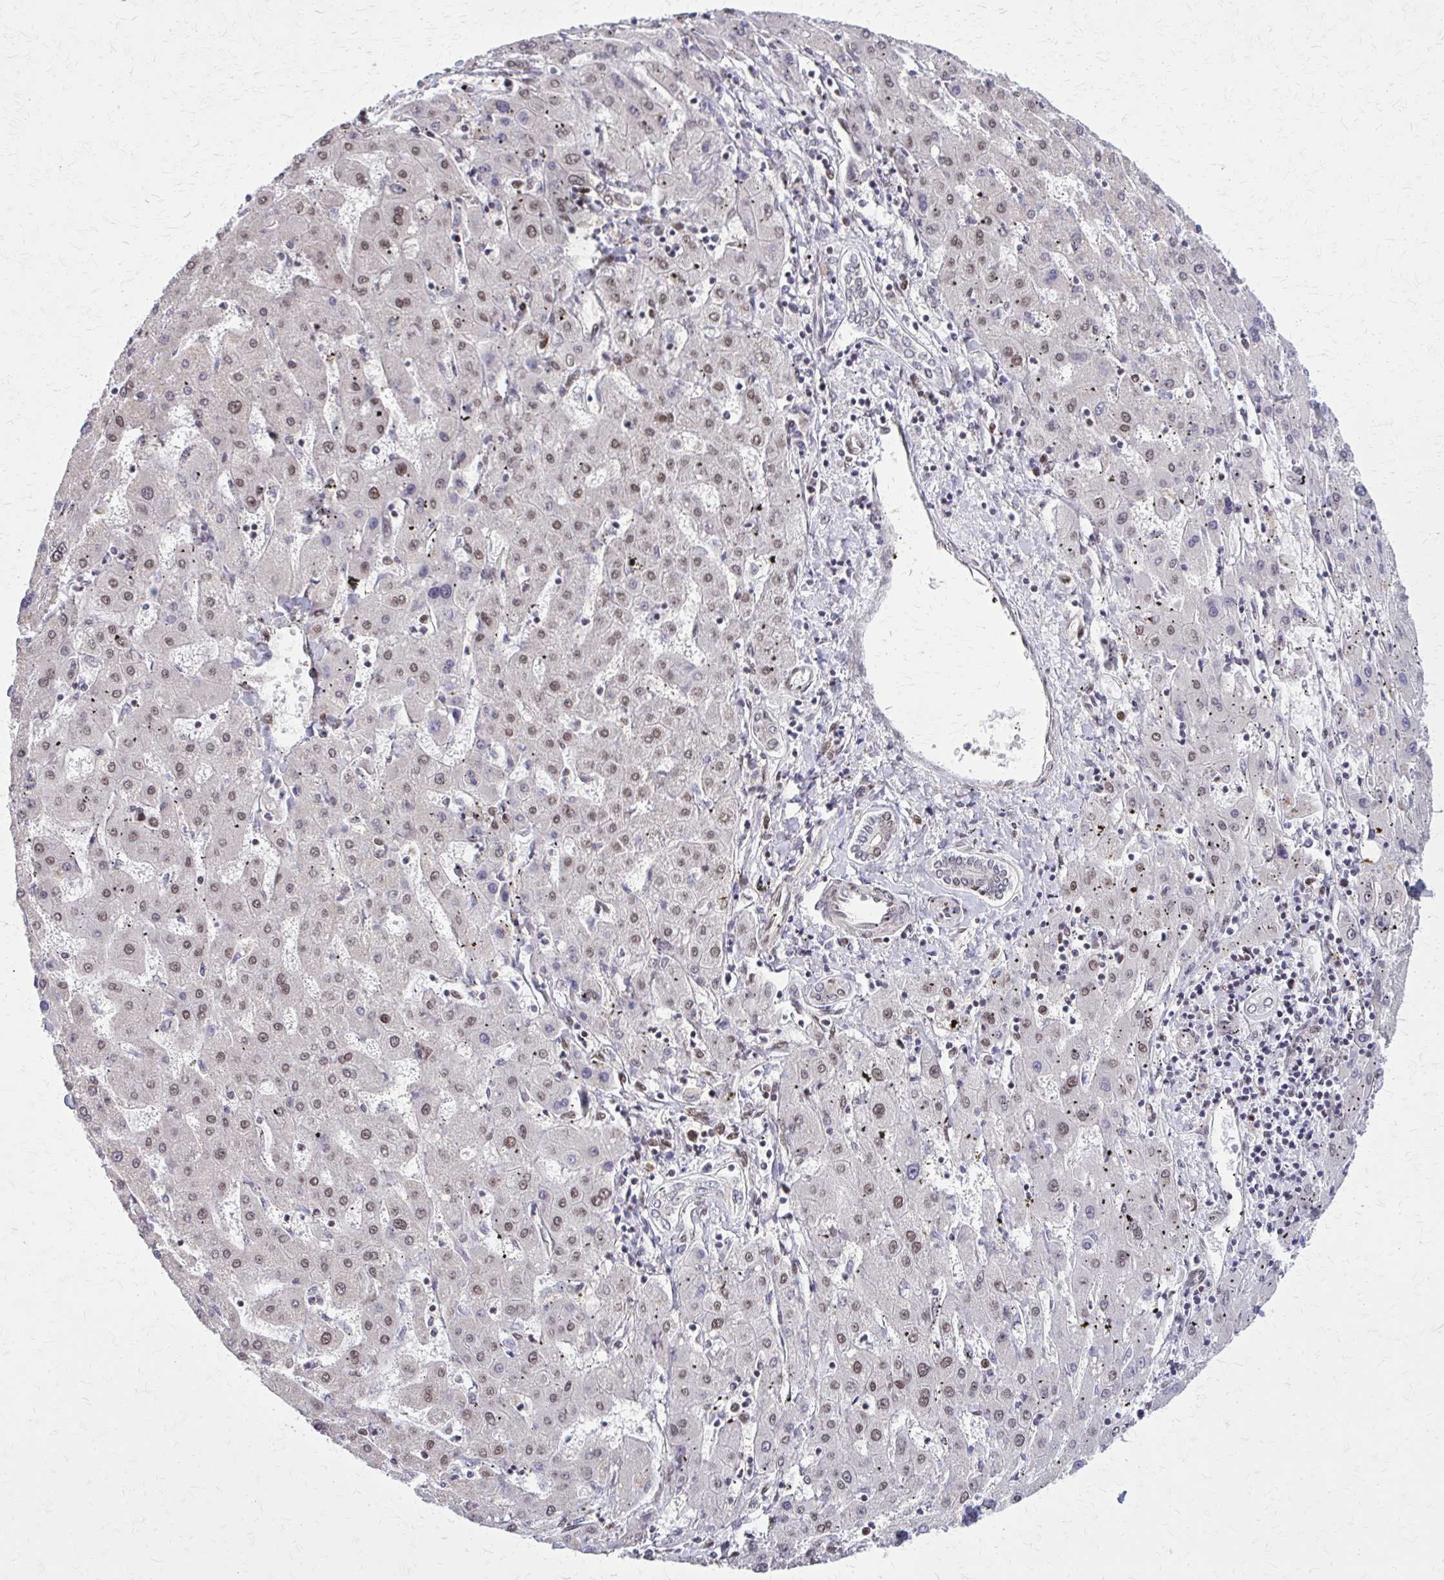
{"staining": {"intensity": "weak", "quantity": "25%-75%", "location": "nuclear"}, "tissue": "liver cancer", "cell_type": "Tumor cells", "image_type": "cancer", "snomed": [{"axis": "morphology", "description": "Carcinoma, Hepatocellular, NOS"}, {"axis": "topography", "description": "Liver"}], "caption": "Immunohistochemical staining of human hepatocellular carcinoma (liver) reveals low levels of weak nuclear protein expression in approximately 25%-75% of tumor cells.", "gene": "TTF1", "patient": {"sex": "male", "age": 72}}